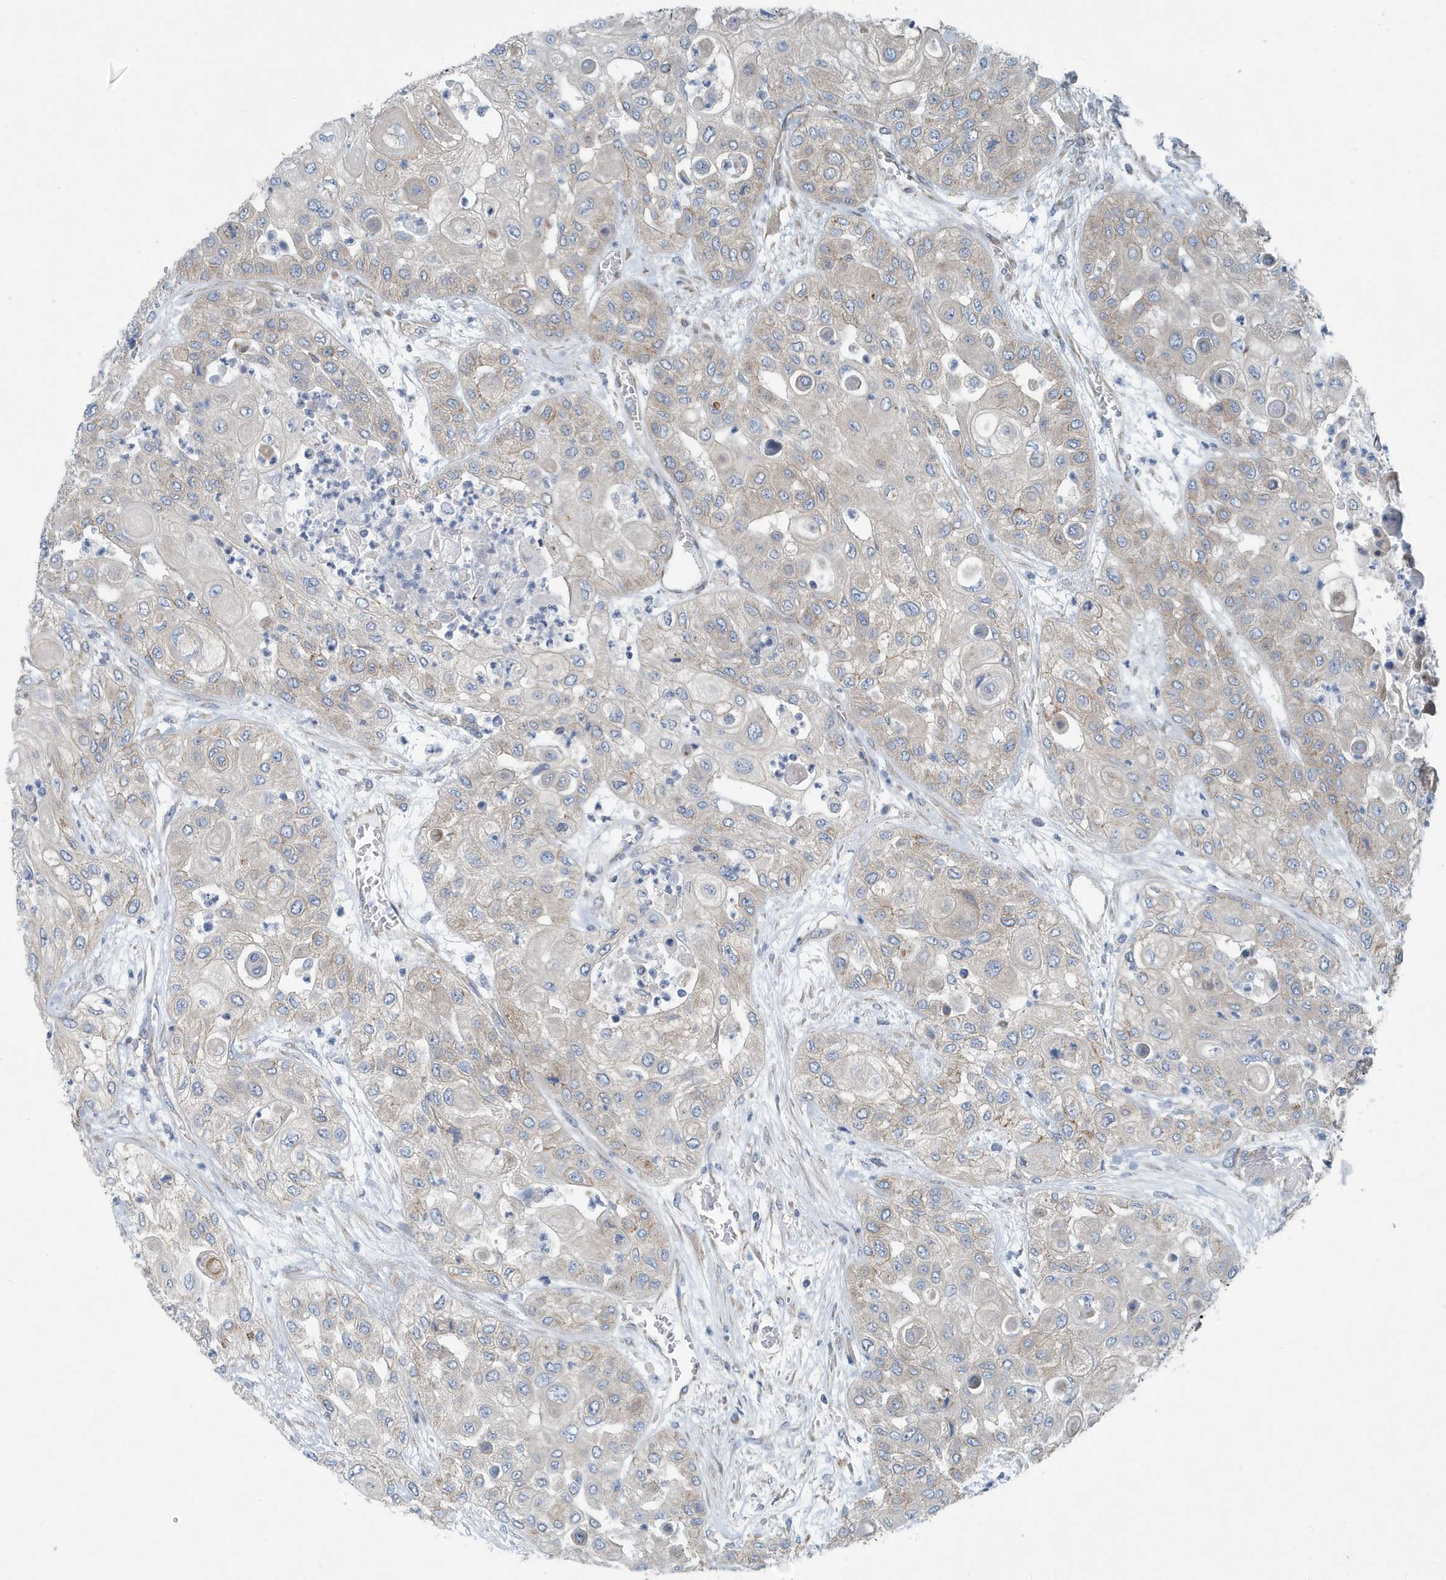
{"staining": {"intensity": "negative", "quantity": "none", "location": "none"}, "tissue": "urothelial cancer", "cell_type": "Tumor cells", "image_type": "cancer", "snomed": [{"axis": "morphology", "description": "Urothelial carcinoma, High grade"}, {"axis": "topography", "description": "Urinary bladder"}], "caption": "IHC image of neoplastic tissue: human urothelial cancer stained with DAB displays no significant protein staining in tumor cells. Nuclei are stained in blue.", "gene": "PPM1M", "patient": {"sex": "female", "age": 79}}